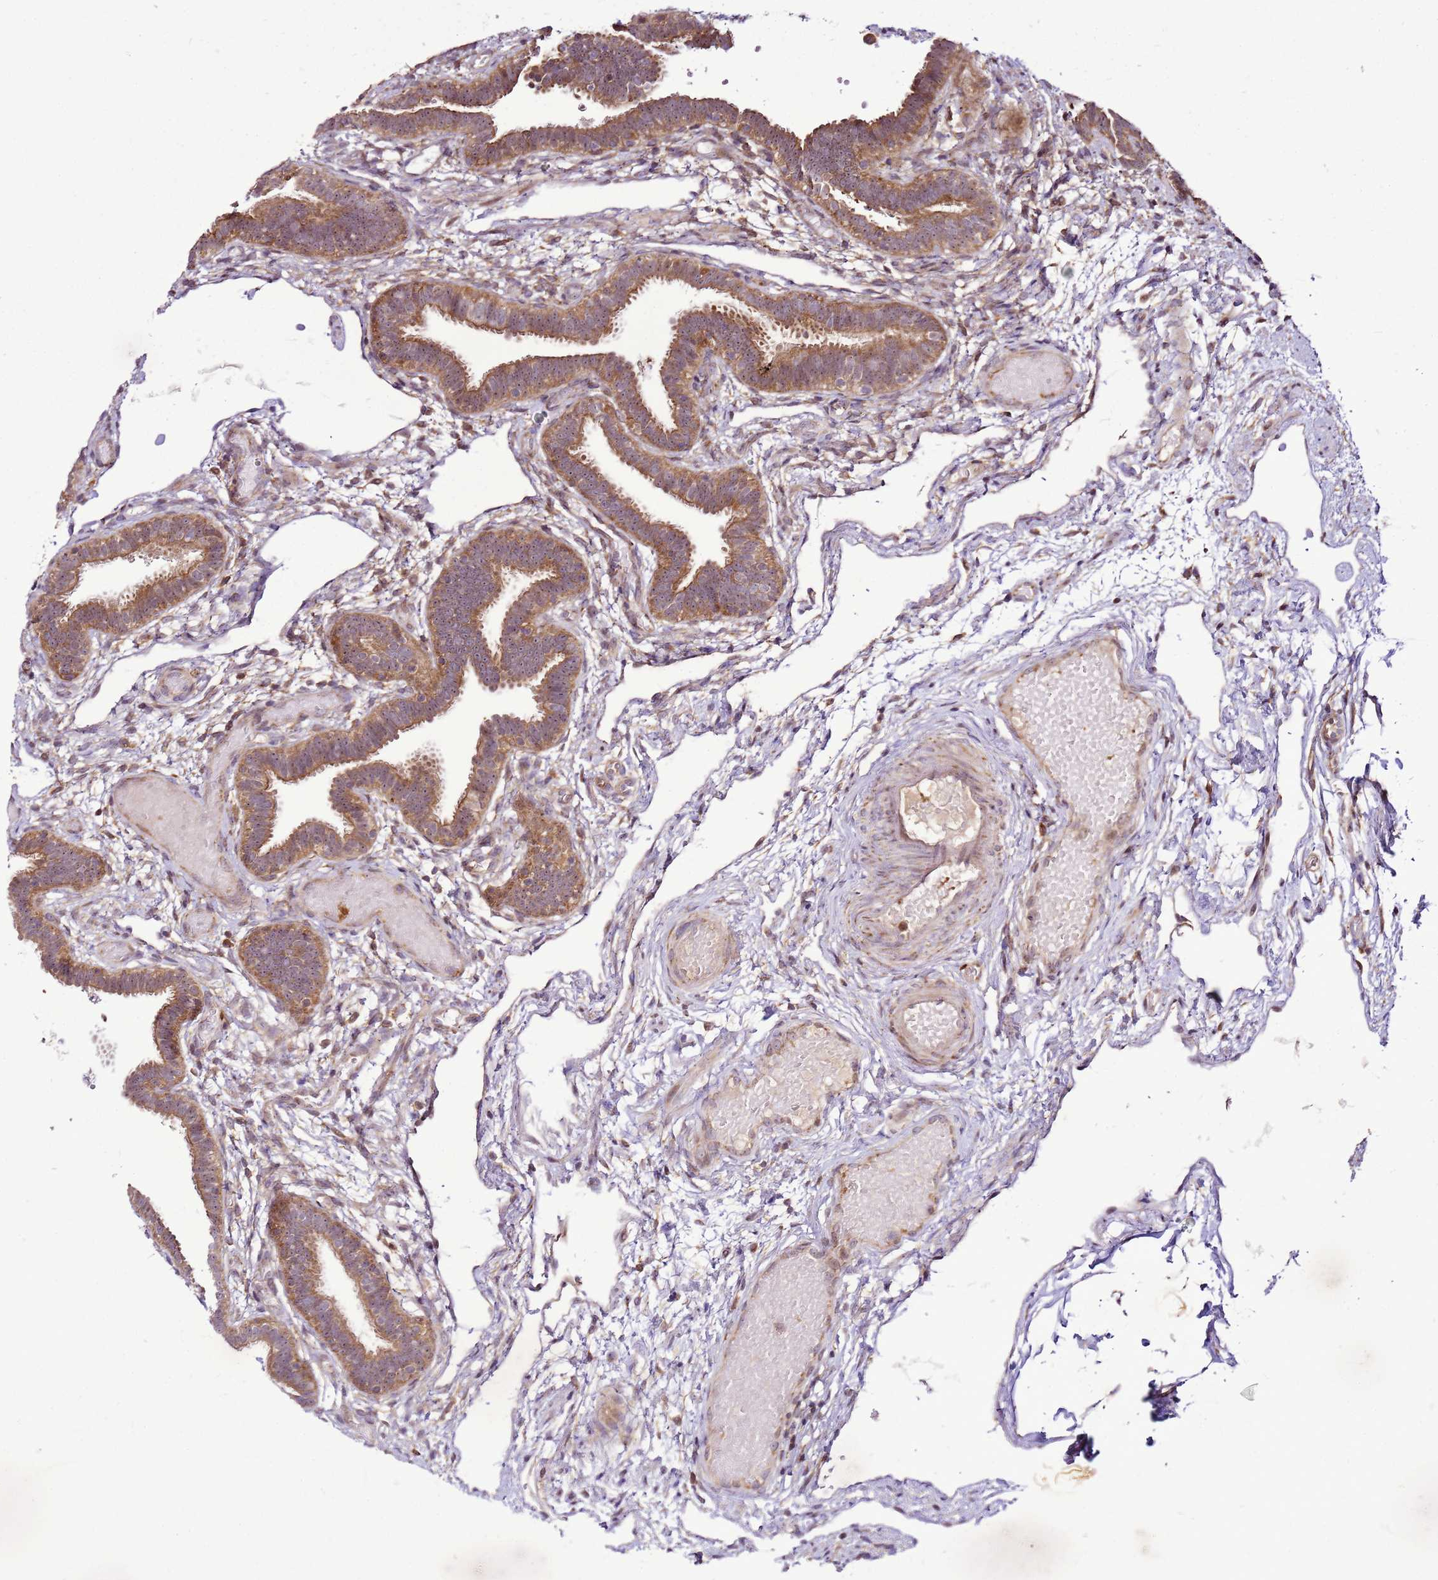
{"staining": {"intensity": "moderate", "quantity": ">75%", "location": "cytoplasmic/membranous,nuclear"}, "tissue": "fallopian tube", "cell_type": "Glandular cells", "image_type": "normal", "snomed": [{"axis": "morphology", "description": "Normal tissue, NOS"}, {"axis": "topography", "description": "Fallopian tube"}], "caption": "IHC image of unremarkable fallopian tube stained for a protein (brown), which shows medium levels of moderate cytoplasmic/membranous,nuclear staining in about >75% of glandular cells.", "gene": "RASA3", "patient": {"sex": "female", "age": 37}}